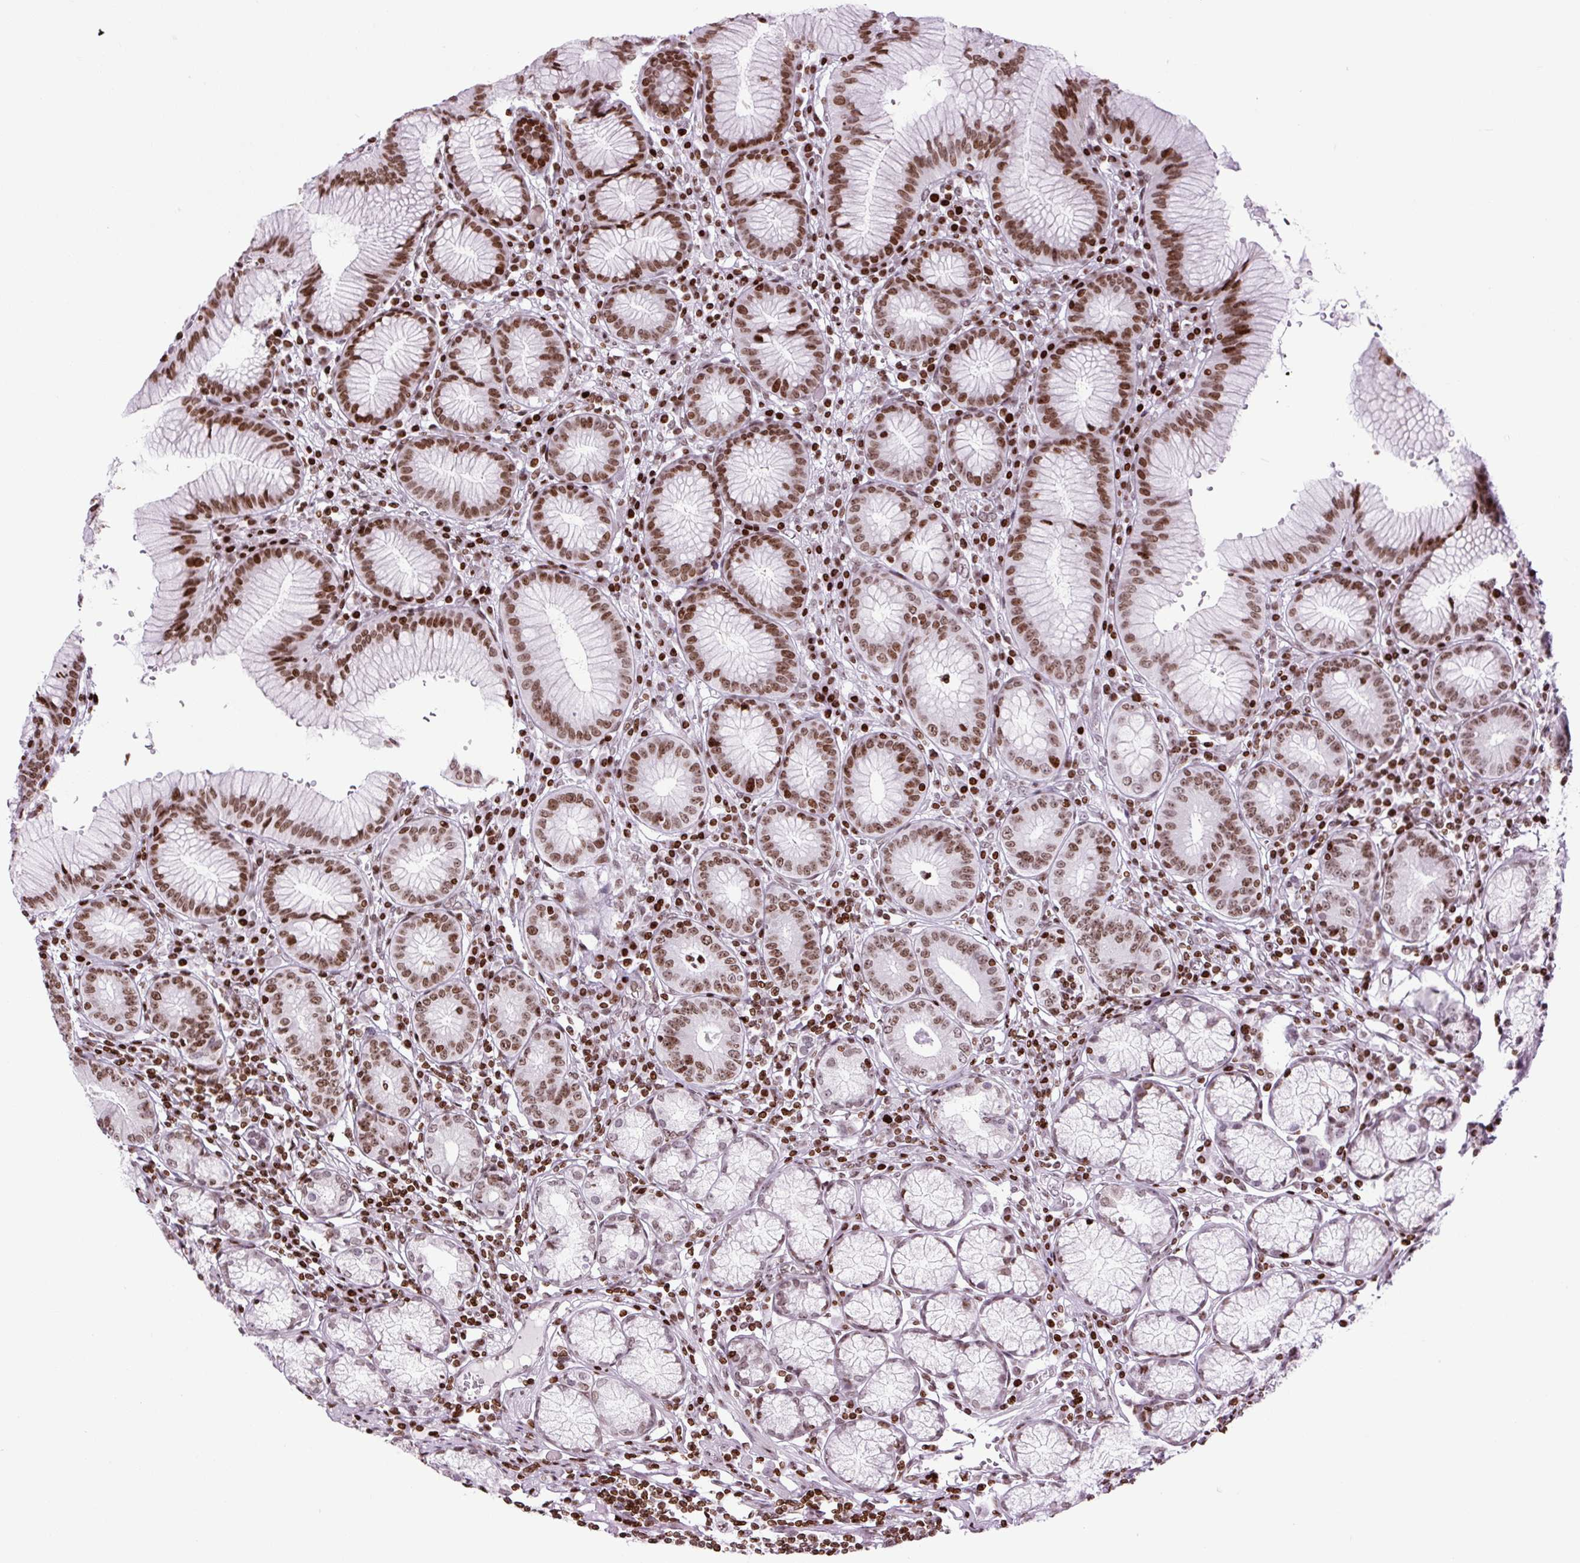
{"staining": {"intensity": "strong", "quantity": ">75%", "location": "nuclear"}, "tissue": "stomach", "cell_type": "Glandular cells", "image_type": "normal", "snomed": [{"axis": "morphology", "description": "Normal tissue, NOS"}, {"axis": "topography", "description": "Stomach"}], "caption": "Stomach stained with DAB (3,3'-diaminobenzidine) IHC reveals high levels of strong nuclear staining in about >75% of glandular cells.", "gene": "H1", "patient": {"sex": "male", "age": 55}}